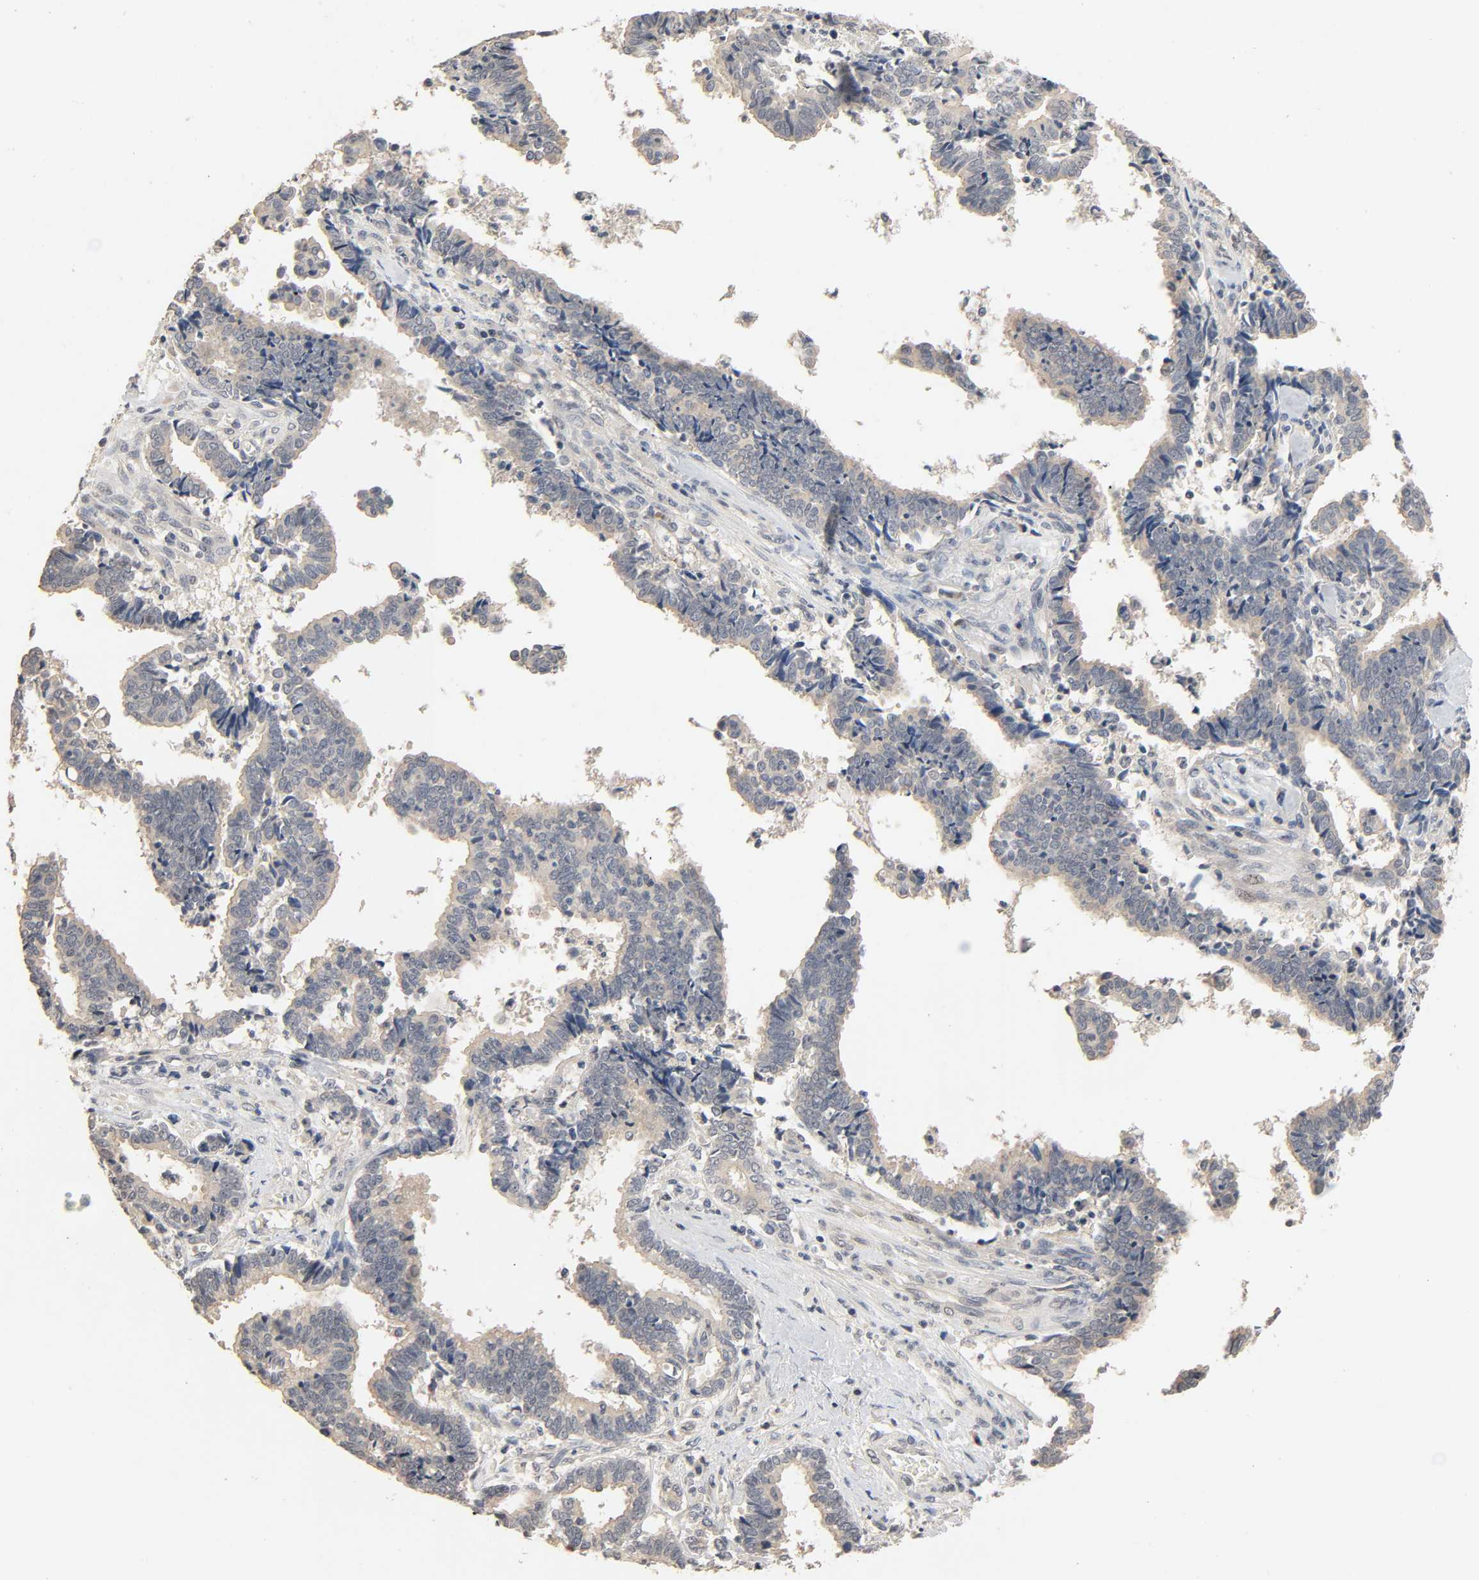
{"staining": {"intensity": "negative", "quantity": "none", "location": "none"}, "tissue": "liver cancer", "cell_type": "Tumor cells", "image_type": "cancer", "snomed": [{"axis": "morphology", "description": "Cholangiocarcinoma"}, {"axis": "topography", "description": "Liver"}], "caption": "This is a photomicrograph of immunohistochemistry (IHC) staining of cholangiocarcinoma (liver), which shows no positivity in tumor cells.", "gene": "MAGEA8", "patient": {"sex": "male", "age": 57}}